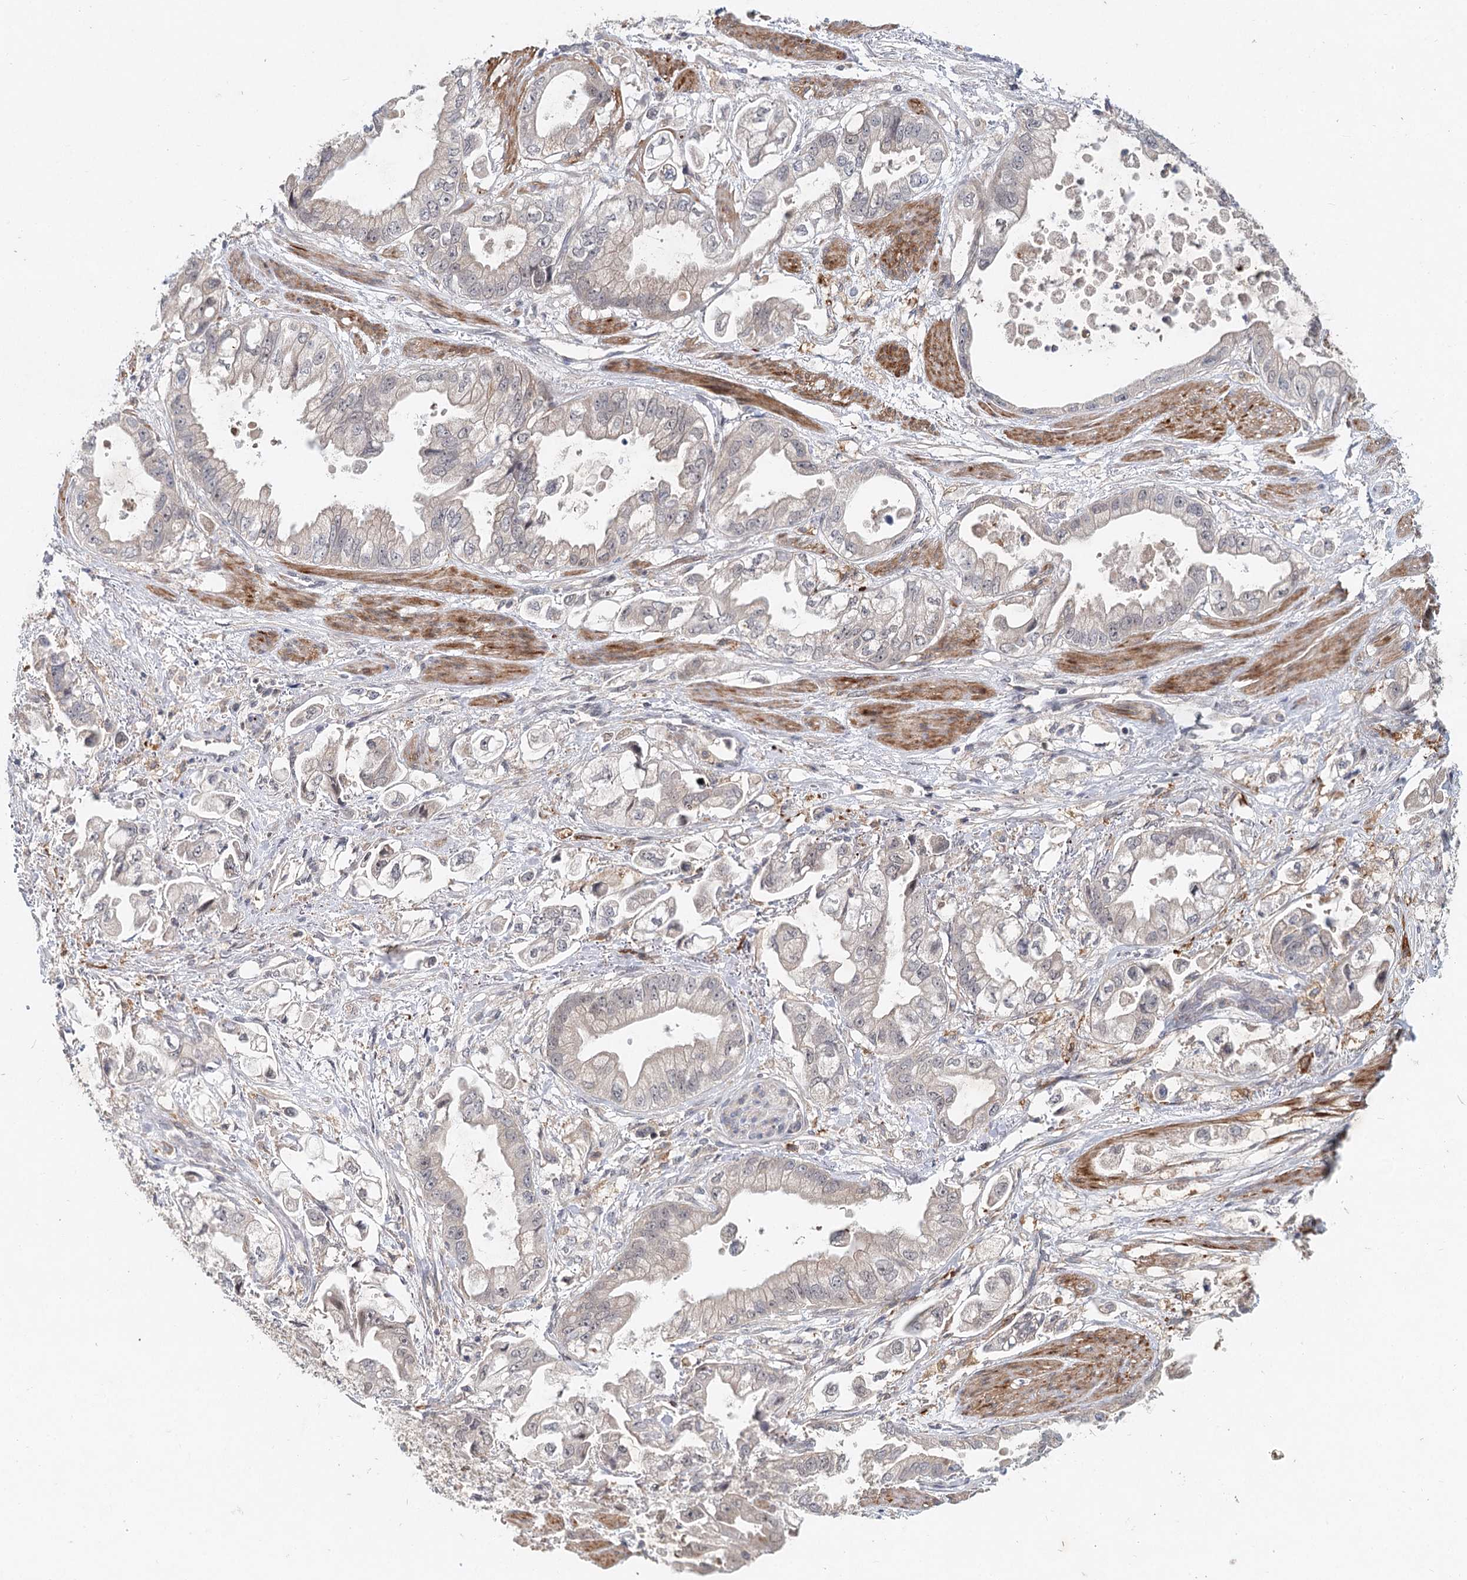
{"staining": {"intensity": "weak", "quantity": "<25%", "location": "cytoplasmic/membranous"}, "tissue": "stomach cancer", "cell_type": "Tumor cells", "image_type": "cancer", "snomed": [{"axis": "morphology", "description": "Adenocarcinoma, NOS"}, {"axis": "topography", "description": "Stomach"}], "caption": "Immunohistochemical staining of human stomach cancer demonstrates no significant positivity in tumor cells.", "gene": "AP3B1", "patient": {"sex": "male", "age": 62}}